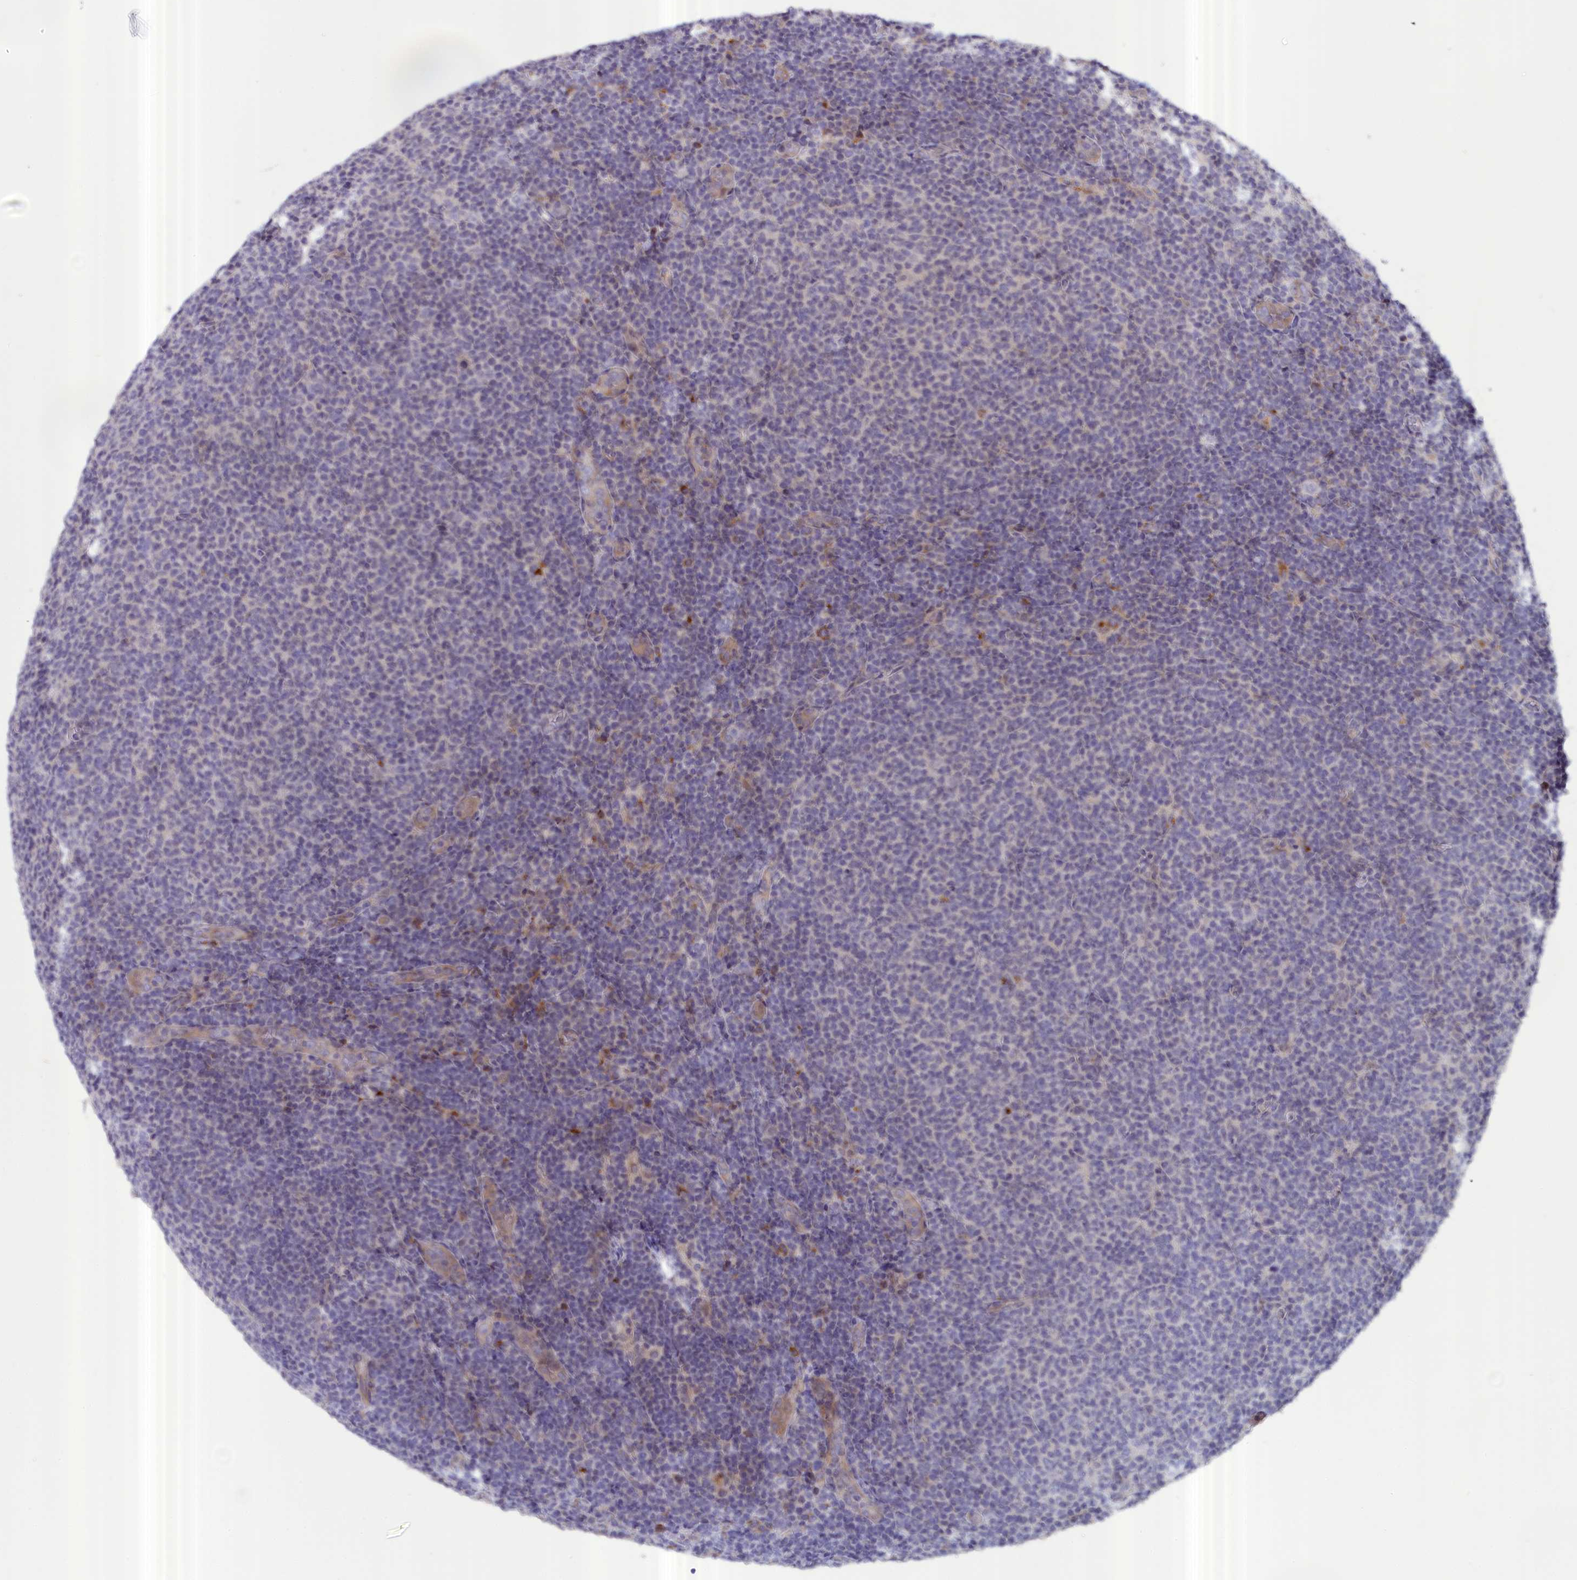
{"staining": {"intensity": "negative", "quantity": "none", "location": "none"}, "tissue": "lymphoma", "cell_type": "Tumor cells", "image_type": "cancer", "snomed": [{"axis": "morphology", "description": "Malignant lymphoma, non-Hodgkin's type, Low grade"}, {"axis": "topography", "description": "Lymph node"}], "caption": "IHC of human malignant lymphoma, non-Hodgkin's type (low-grade) demonstrates no positivity in tumor cells.", "gene": "IGFALS", "patient": {"sex": "male", "age": 66}}